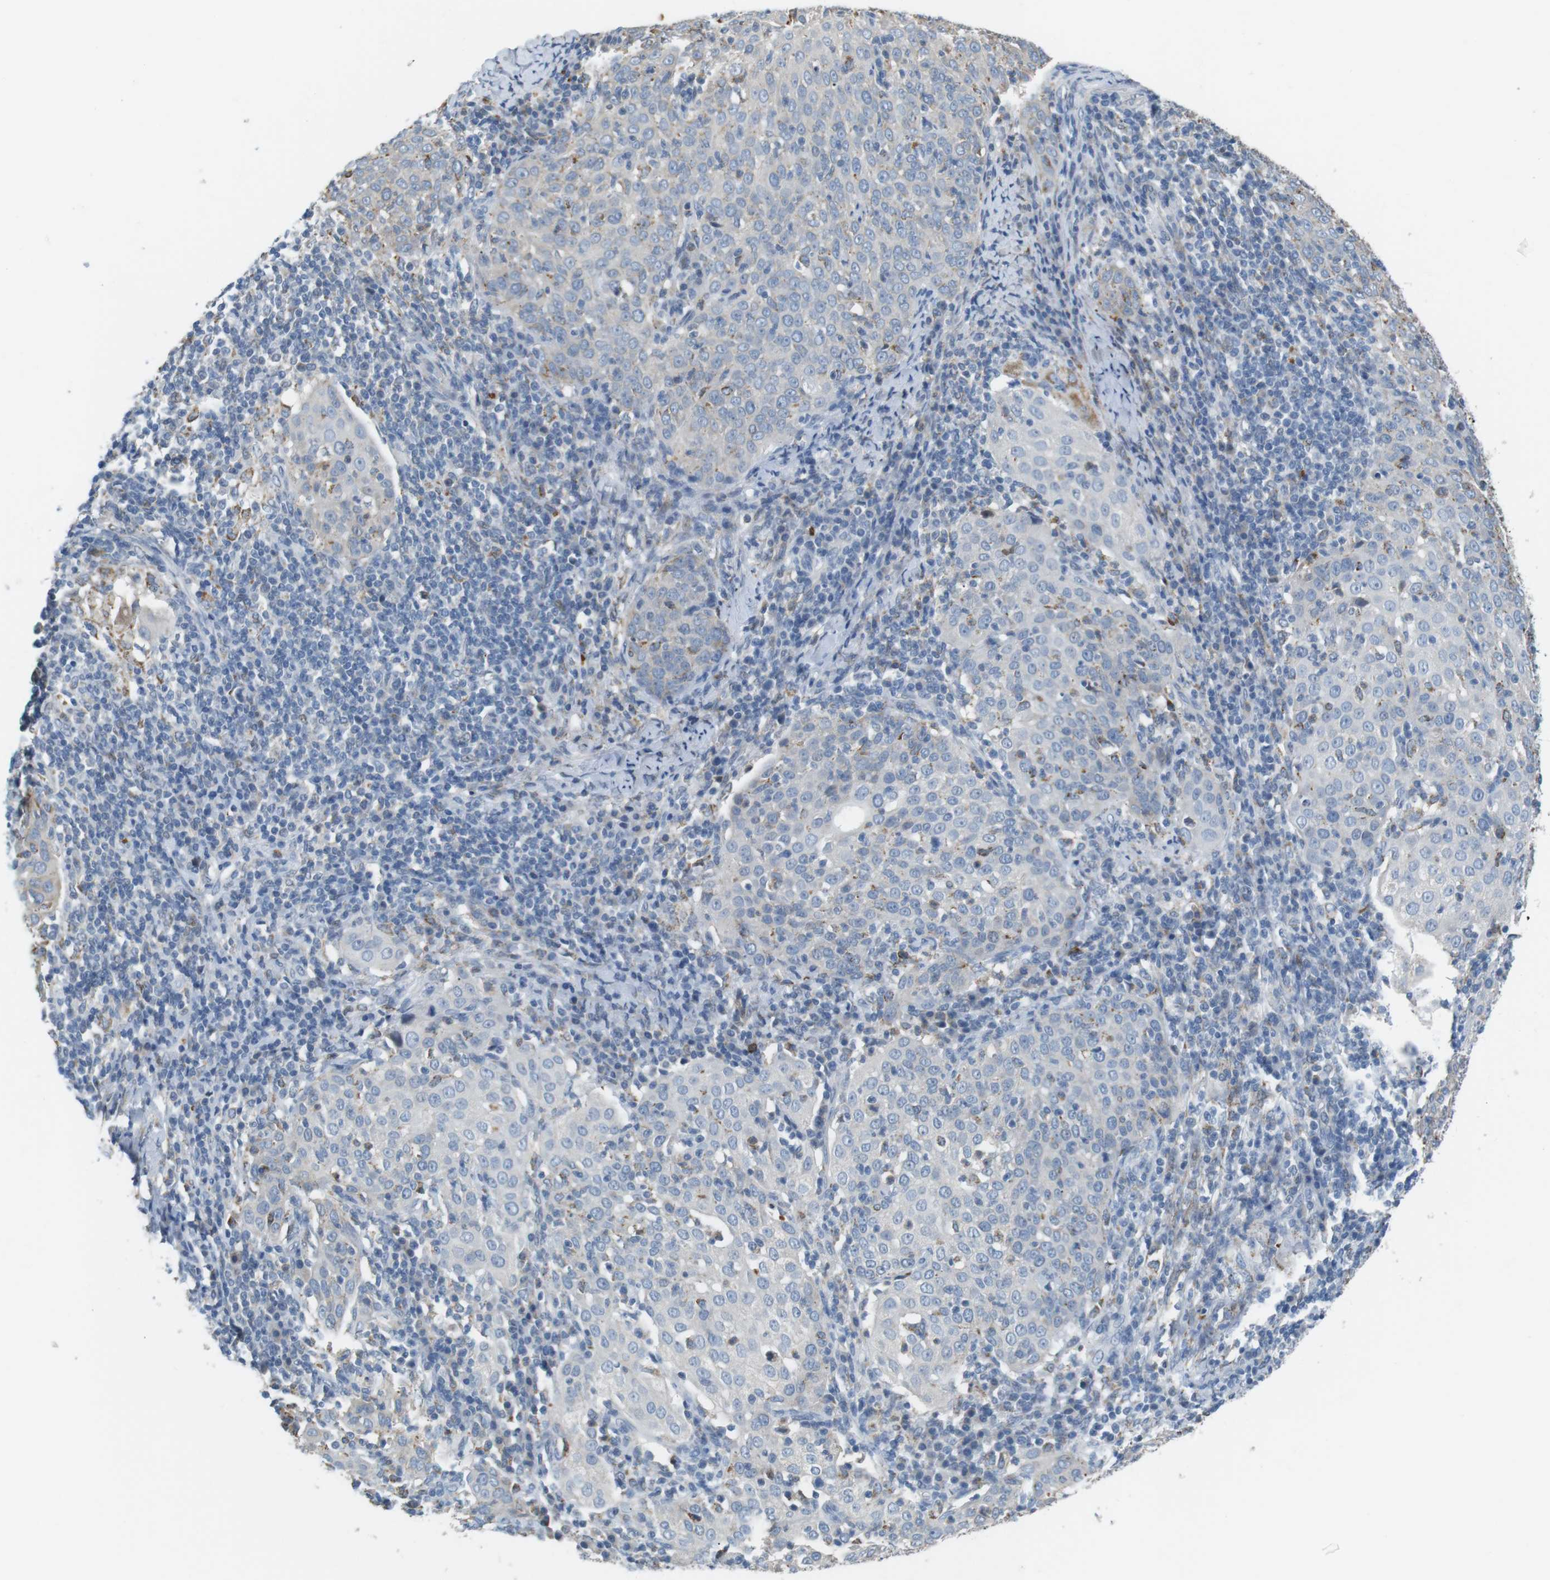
{"staining": {"intensity": "negative", "quantity": "none", "location": "none"}, "tissue": "cervical cancer", "cell_type": "Tumor cells", "image_type": "cancer", "snomed": [{"axis": "morphology", "description": "Squamous cell carcinoma, NOS"}, {"axis": "topography", "description": "Cervix"}], "caption": "The IHC micrograph has no significant expression in tumor cells of cervical squamous cell carcinoma tissue.", "gene": "CD300E", "patient": {"sex": "female", "age": 51}}